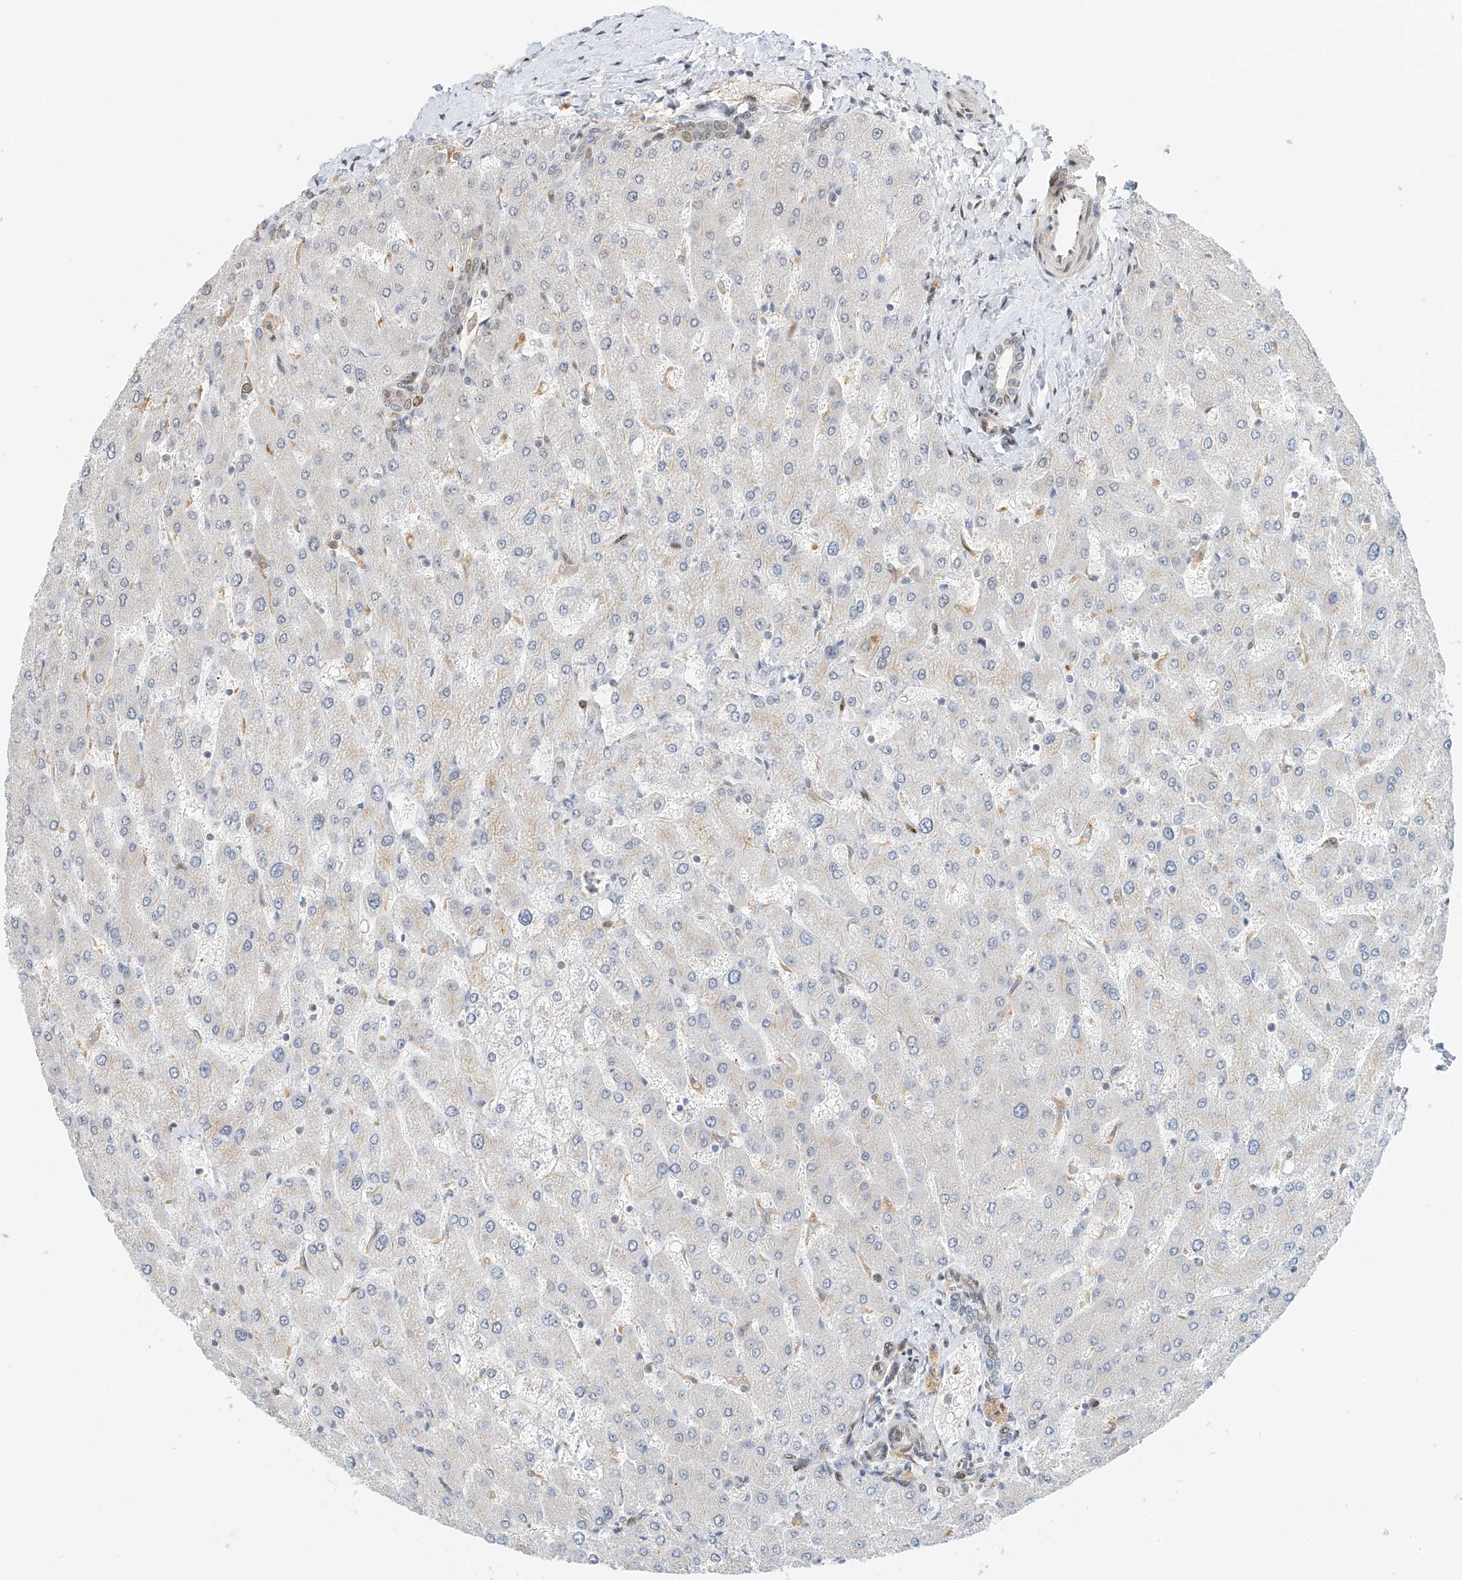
{"staining": {"intensity": "moderate", "quantity": "<25%", "location": "nuclear"}, "tissue": "liver", "cell_type": "Cholangiocytes", "image_type": "normal", "snomed": [{"axis": "morphology", "description": "Normal tissue, NOS"}, {"axis": "topography", "description": "Liver"}], "caption": "IHC micrograph of unremarkable liver stained for a protein (brown), which exhibits low levels of moderate nuclear staining in approximately <25% of cholangiocytes.", "gene": "ZNF514", "patient": {"sex": "male", "age": 55}}